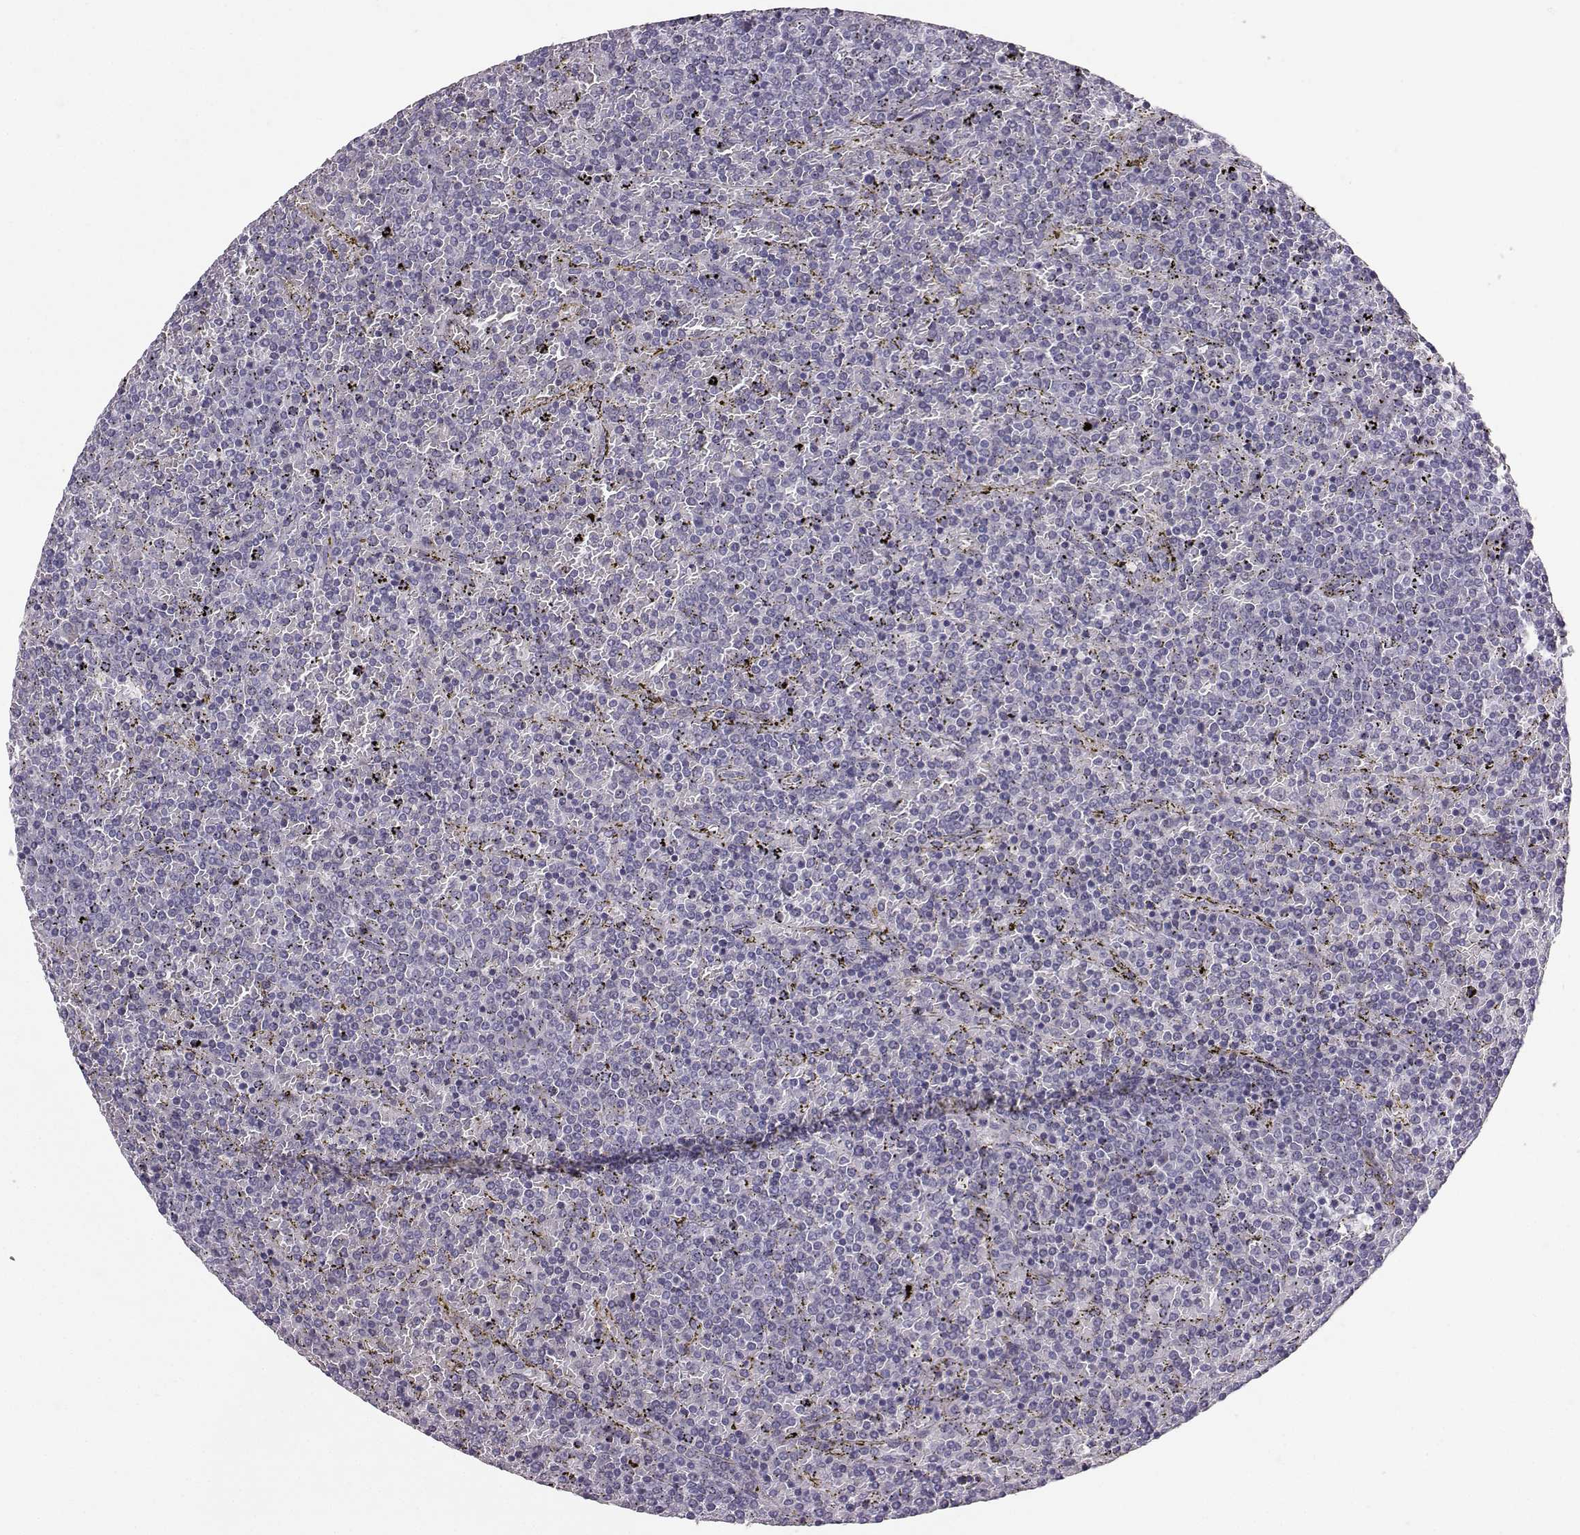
{"staining": {"intensity": "negative", "quantity": "none", "location": "none"}, "tissue": "lymphoma", "cell_type": "Tumor cells", "image_type": "cancer", "snomed": [{"axis": "morphology", "description": "Malignant lymphoma, non-Hodgkin's type, Low grade"}, {"axis": "topography", "description": "Spleen"}], "caption": "DAB (3,3'-diaminobenzidine) immunohistochemical staining of low-grade malignant lymphoma, non-Hodgkin's type displays no significant expression in tumor cells.", "gene": "PKP2", "patient": {"sex": "female", "age": 77}}